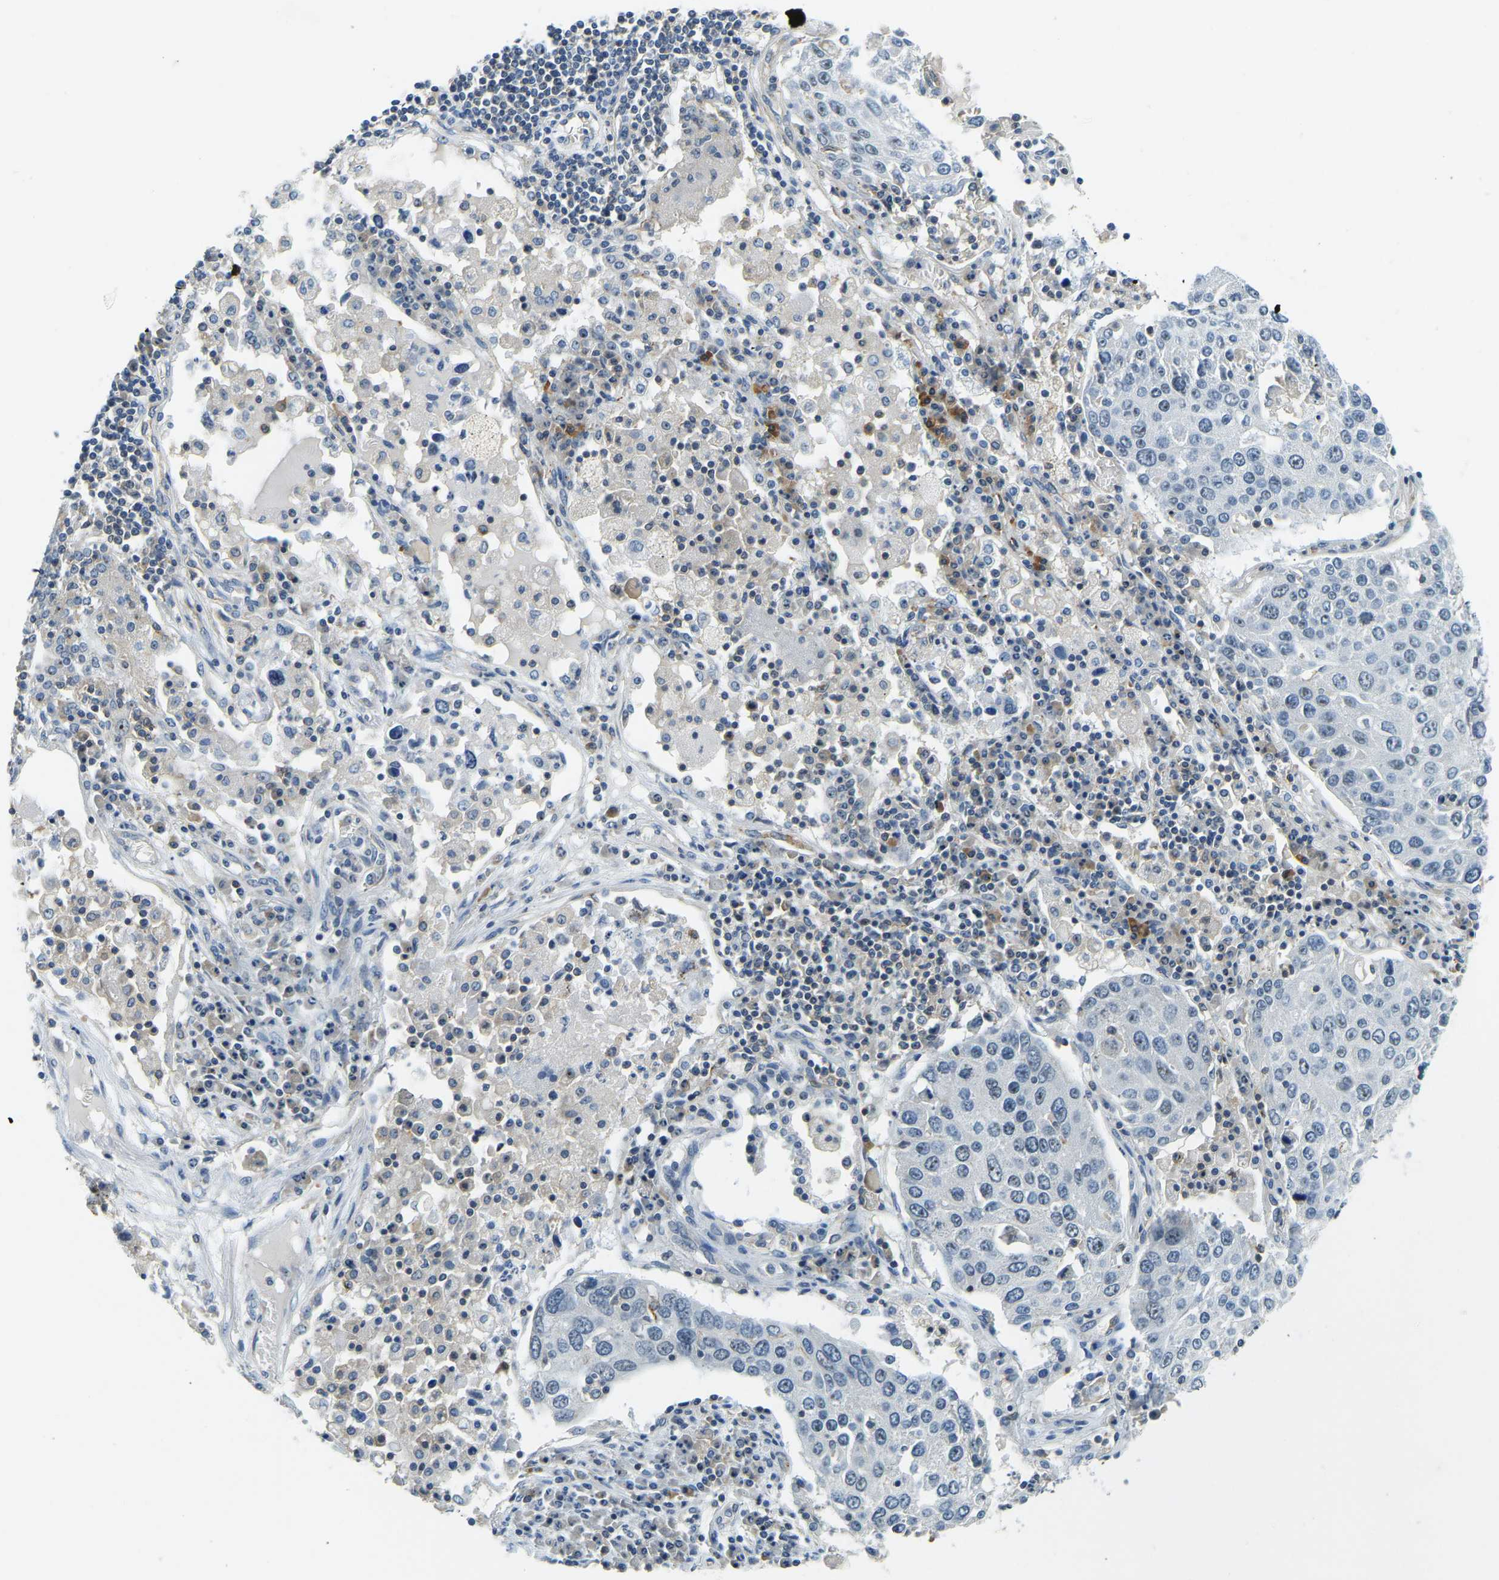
{"staining": {"intensity": "weak", "quantity": "<25%", "location": "nuclear"}, "tissue": "lung cancer", "cell_type": "Tumor cells", "image_type": "cancer", "snomed": [{"axis": "morphology", "description": "Squamous cell carcinoma, NOS"}, {"axis": "topography", "description": "Lung"}], "caption": "DAB immunohistochemical staining of lung cancer (squamous cell carcinoma) reveals no significant positivity in tumor cells. (DAB IHC, high magnification).", "gene": "RRP1", "patient": {"sex": "male", "age": 65}}